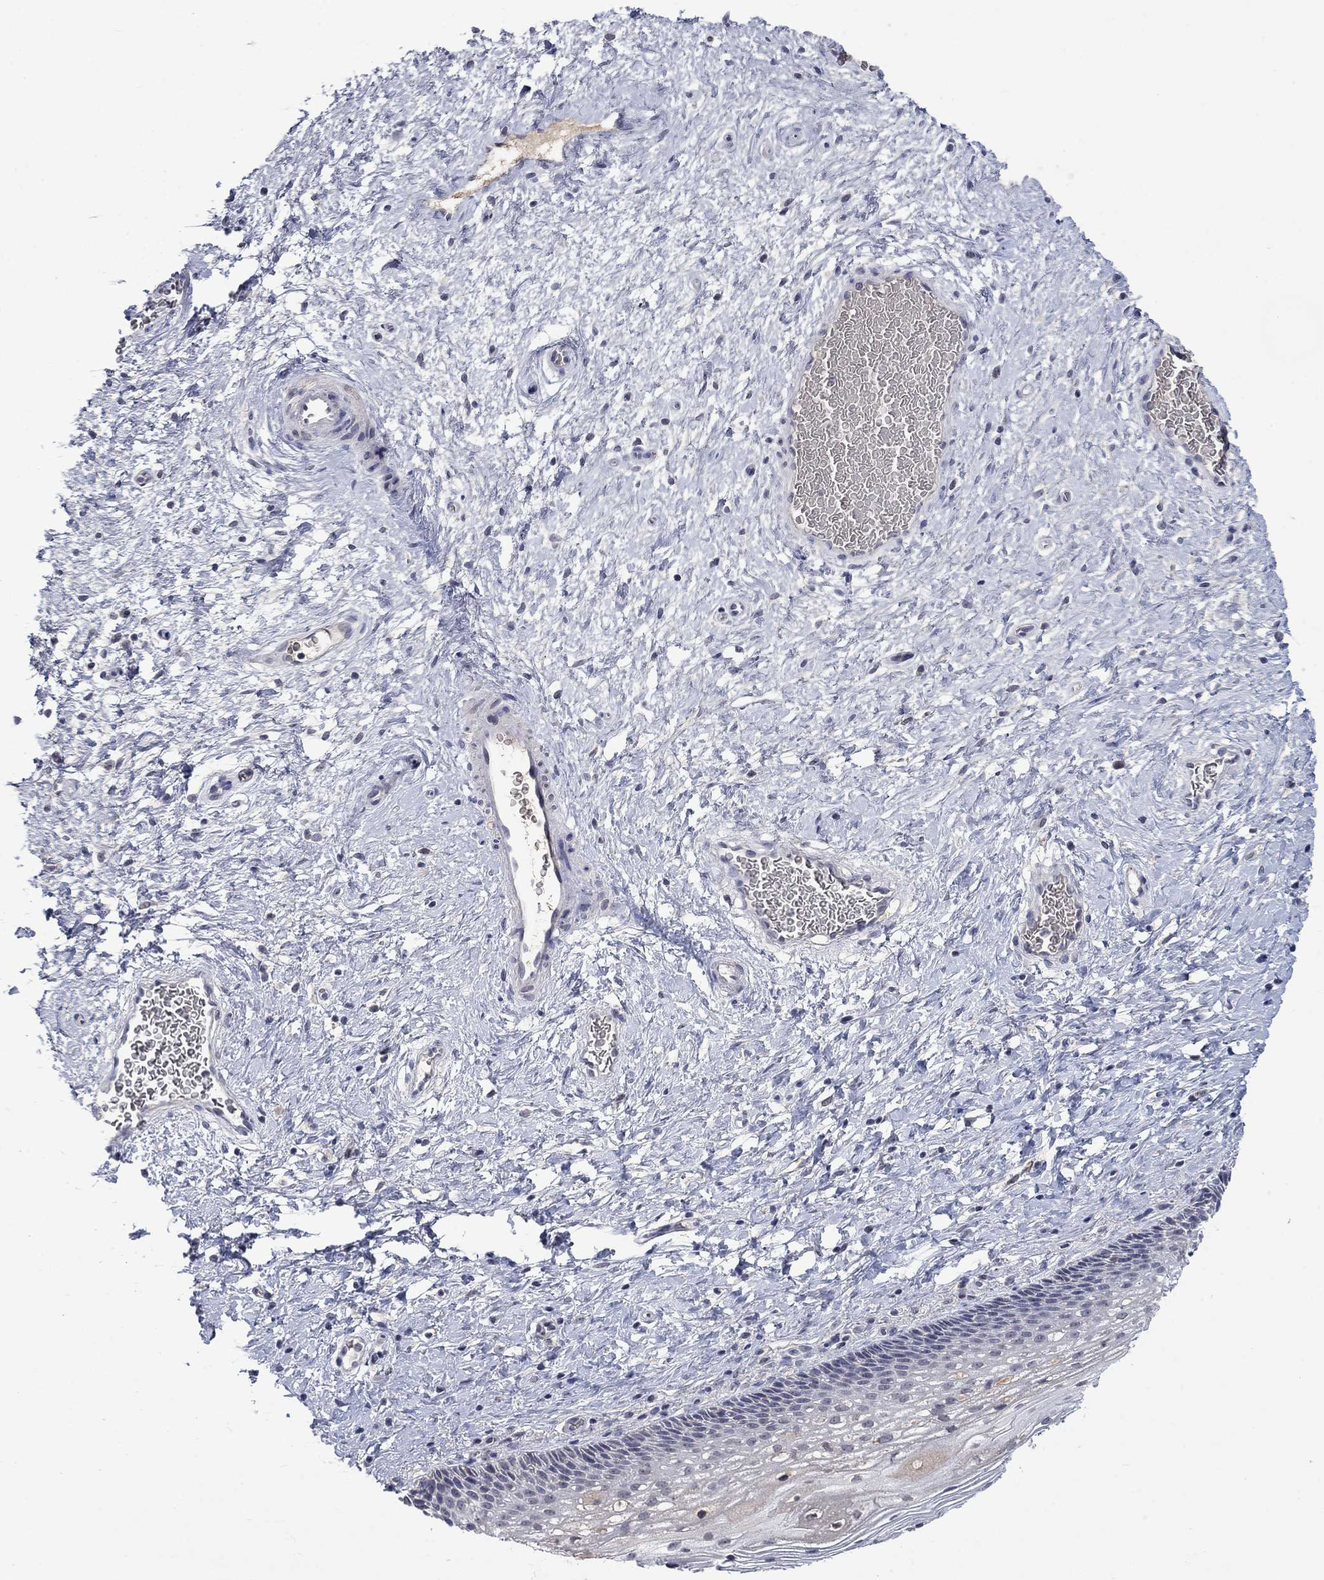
{"staining": {"intensity": "negative", "quantity": "none", "location": "none"}, "tissue": "cervix", "cell_type": "Glandular cells", "image_type": "normal", "snomed": [{"axis": "morphology", "description": "Normal tissue, NOS"}, {"axis": "topography", "description": "Cervix"}], "caption": "IHC of normal cervix demonstrates no expression in glandular cells. (Brightfield microscopy of DAB immunohistochemistry (IHC) at high magnification).", "gene": "NSMF", "patient": {"sex": "female", "age": 34}}